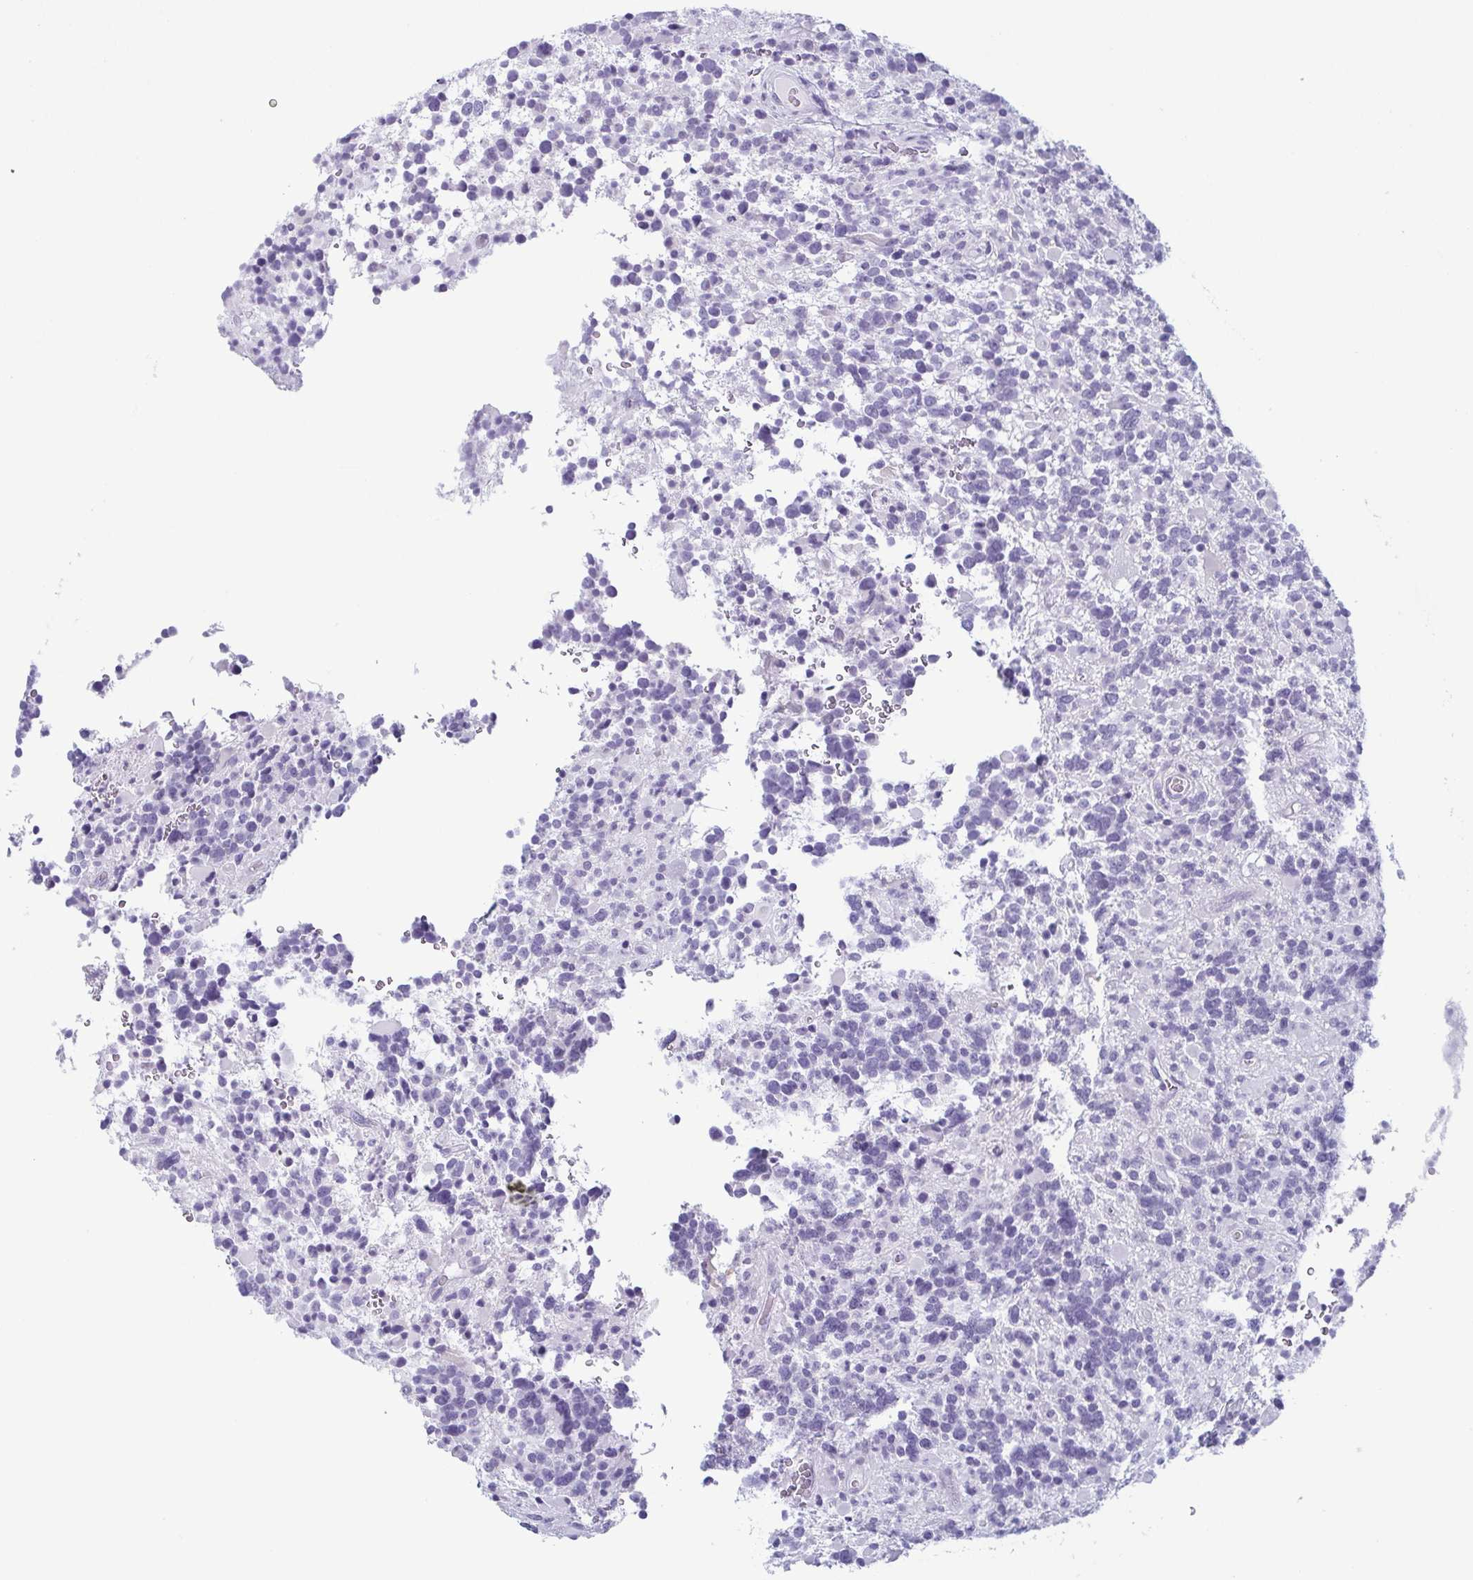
{"staining": {"intensity": "negative", "quantity": "none", "location": "none"}, "tissue": "glioma", "cell_type": "Tumor cells", "image_type": "cancer", "snomed": [{"axis": "morphology", "description": "Glioma, malignant, High grade"}, {"axis": "topography", "description": "Brain"}], "caption": "Immunohistochemistry (IHC) image of glioma stained for a protein (brown), which displays no positivity in tumor cells.", "gene": "KRT78", "patient": {"sex": "female", "age": 40}}